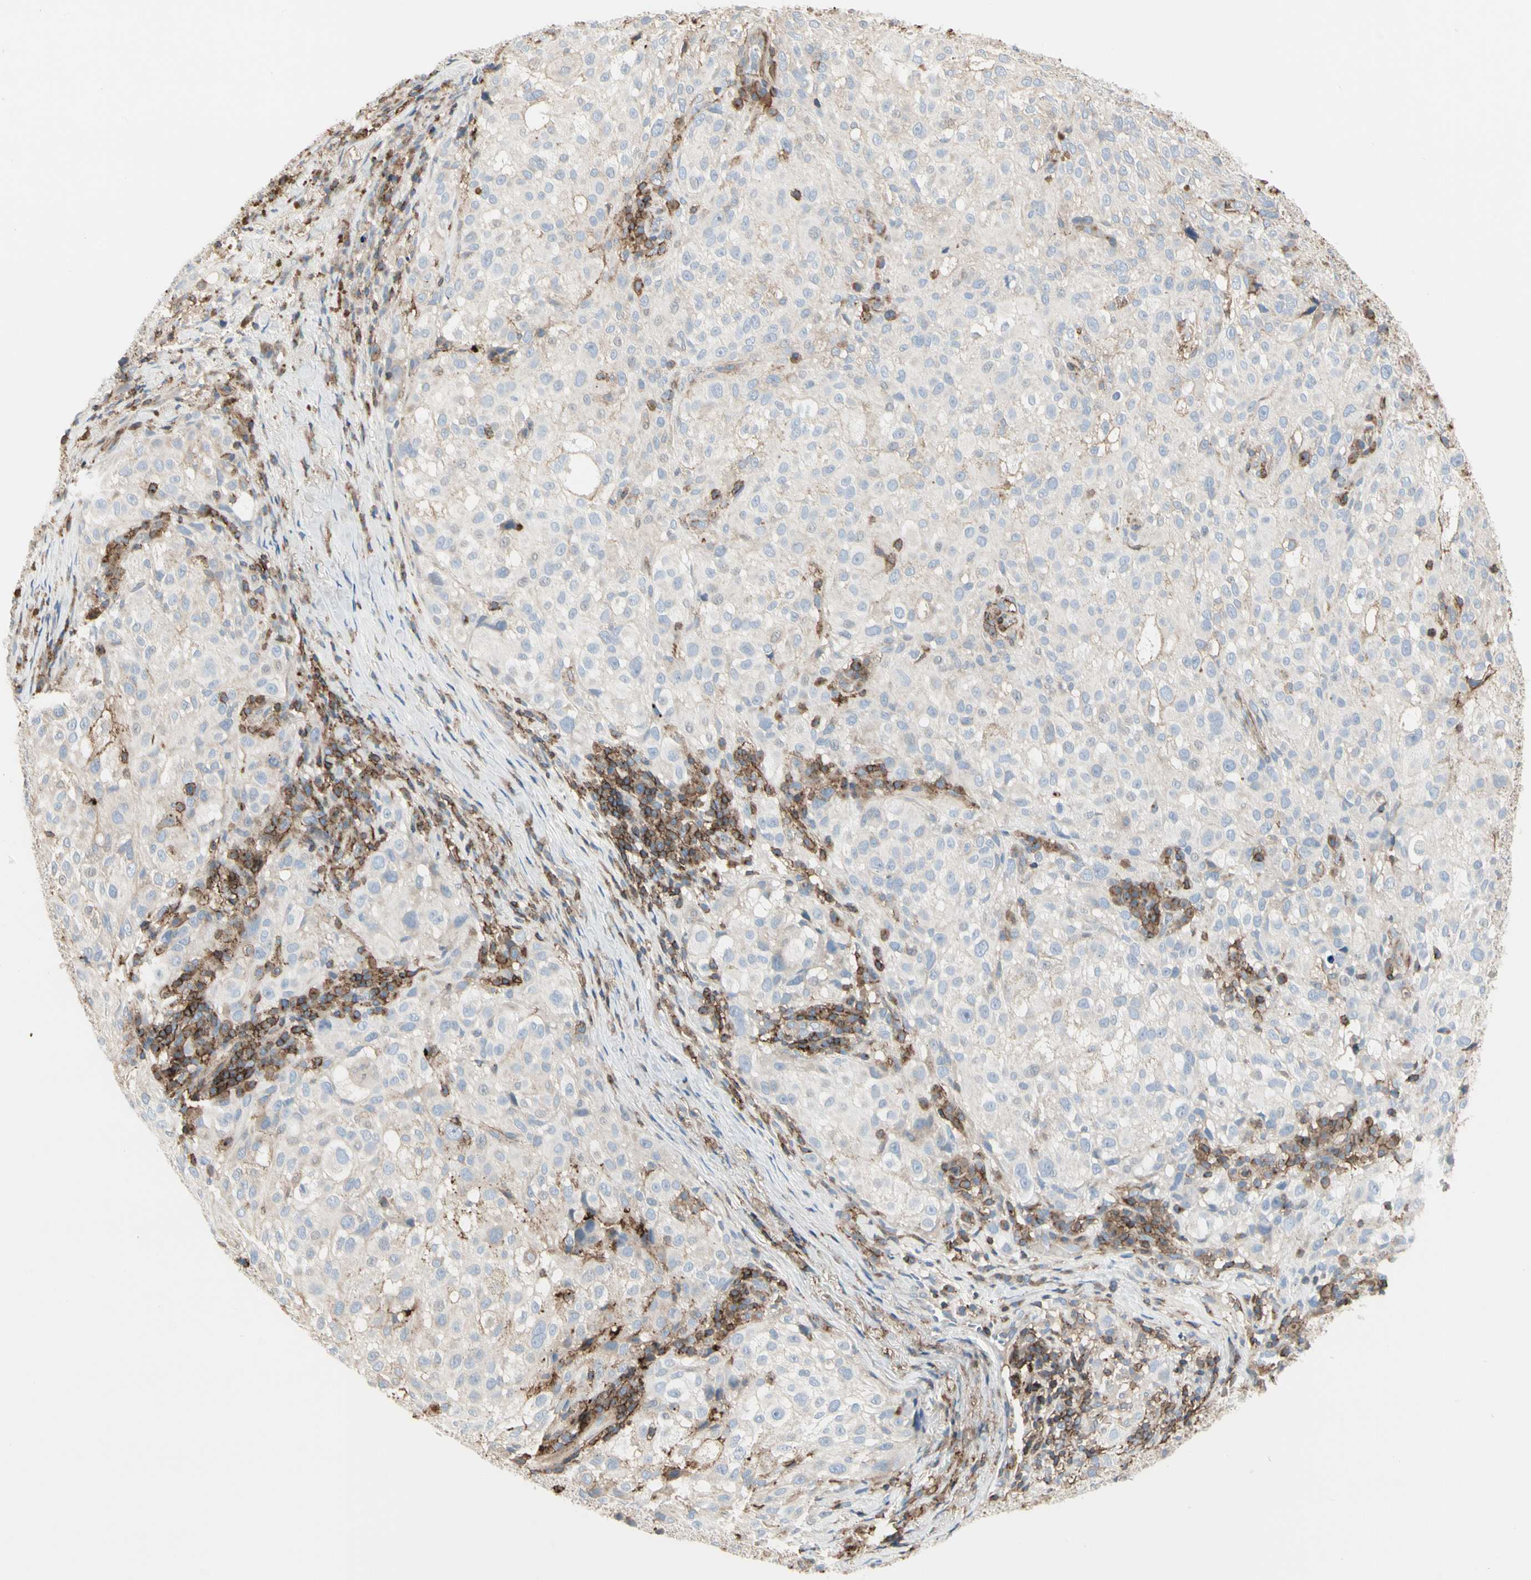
{"staining": {"intensity": "weak", "quantity": "<25%", "location": "cytoplasmic/membranous"}, "tissue": "melanoma", "cell_type": "Tumor cells", "image_type": "cancer", "snomed": [{"axis": "morphology", "description": "Necrosis, NOS"}, {"axis": "morphology", "description": "Malignant melanoma, NOS"}, {"axis": "topography", "description": "Skin"}], "caption": "The immunohistochemistry micrograph has no significant expression in tumor cells of melanoma tissue.", "gene": "CLEC2B", "patient": {"sex": "female", "age": 87}}